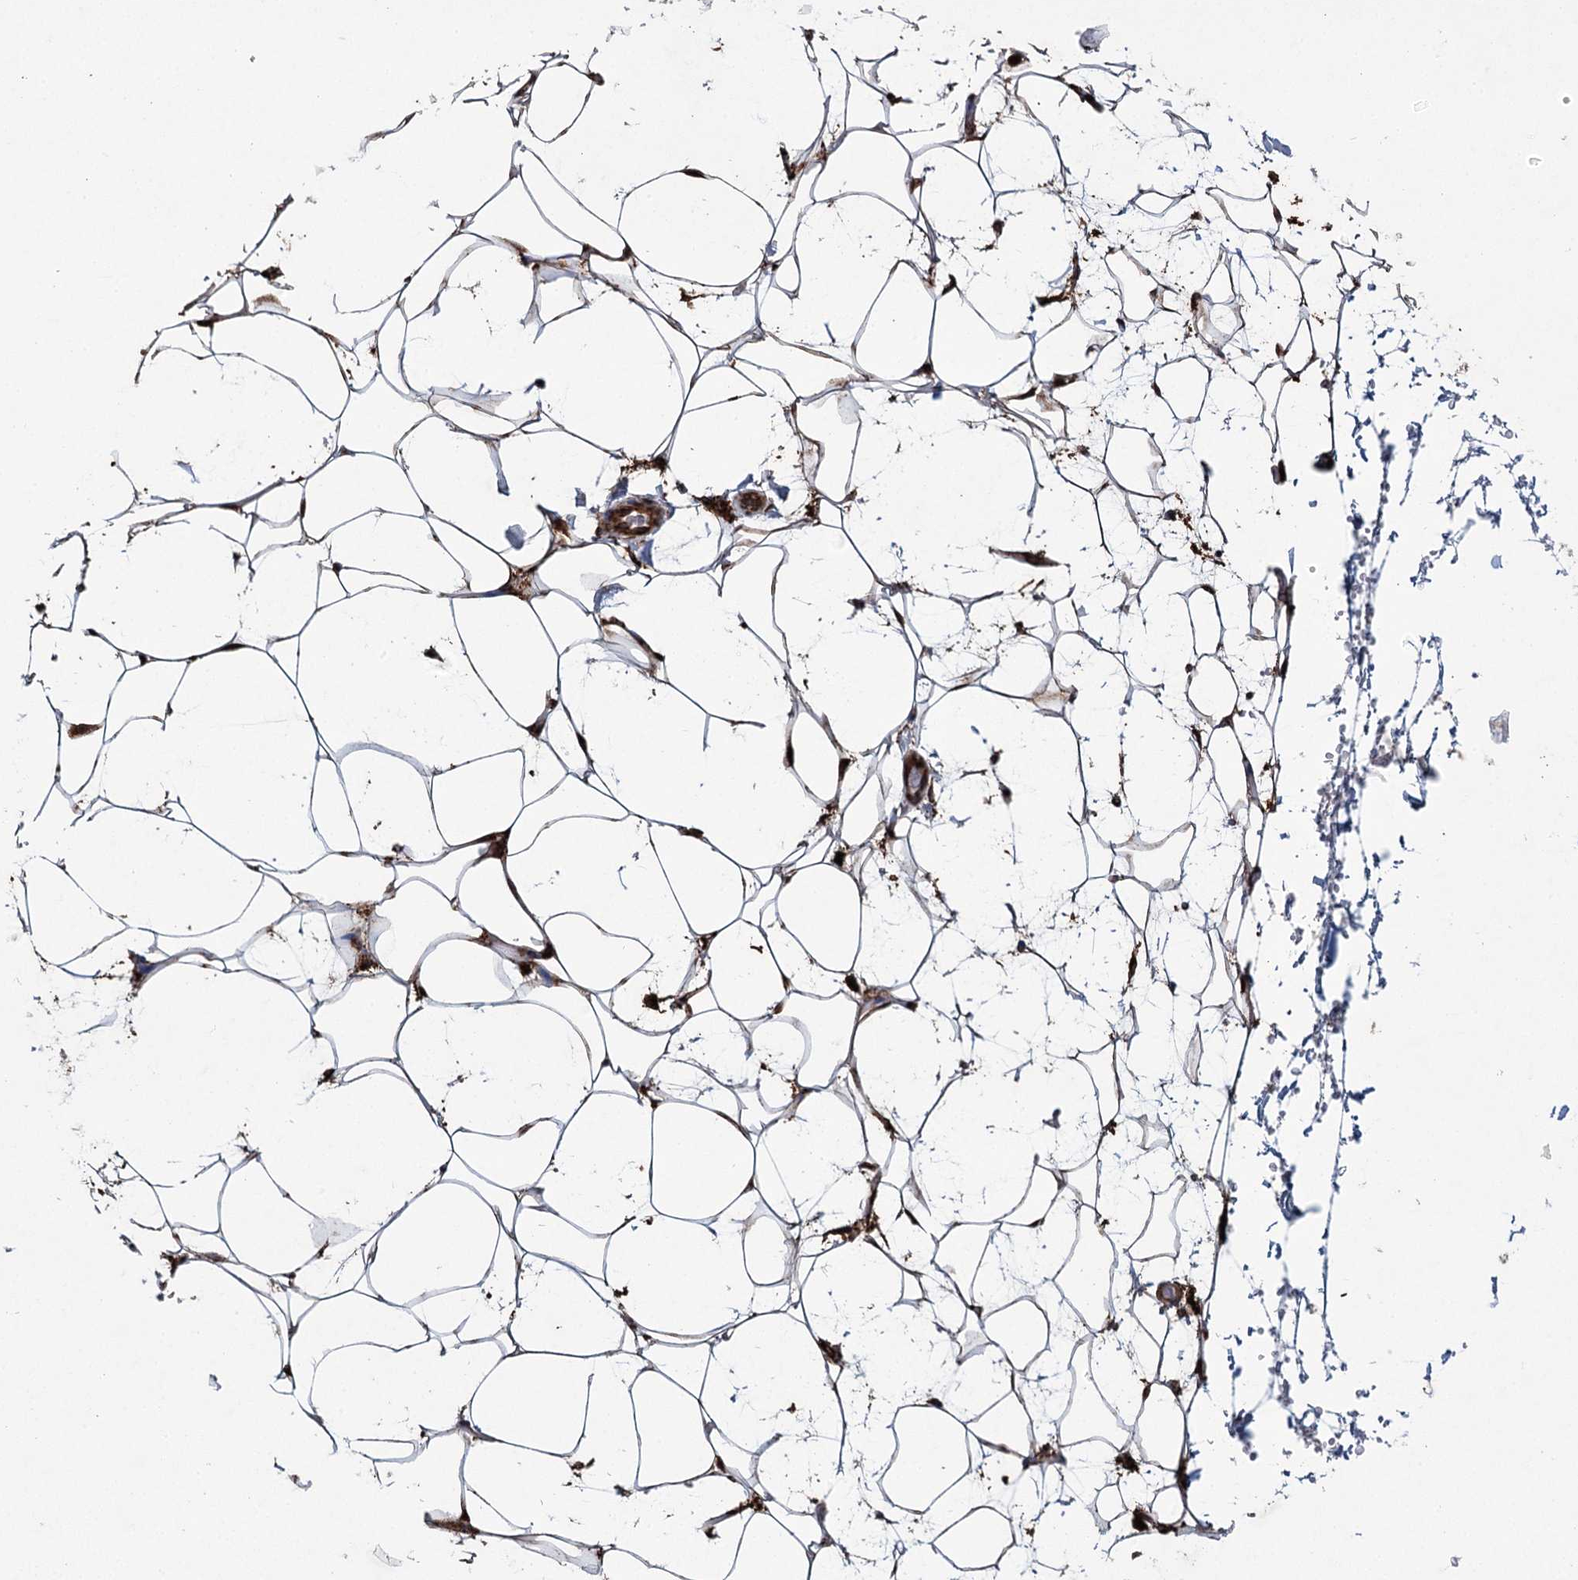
{"staining": {"intensity": "strong", "quantity": ">75%", "location": "cytoplasmic/membranous"}, "tissue": "adipose tissue", "cell_type": "Adipocytes", "image_type": "normal", "snomed": [{"axis": "morphology", "description": "Normal tissue, NOS"}, {"axis": "topography", "description": "Breast"}], "caption": "Strong cytoplasmic/membranous positivity for a protein is present in about >75% of adipocytes of normal adipose tissue using immunohistochemistry (IHC).", "gene": "DCUN1D4", "patient": {"sex": "female", "age": 26}}